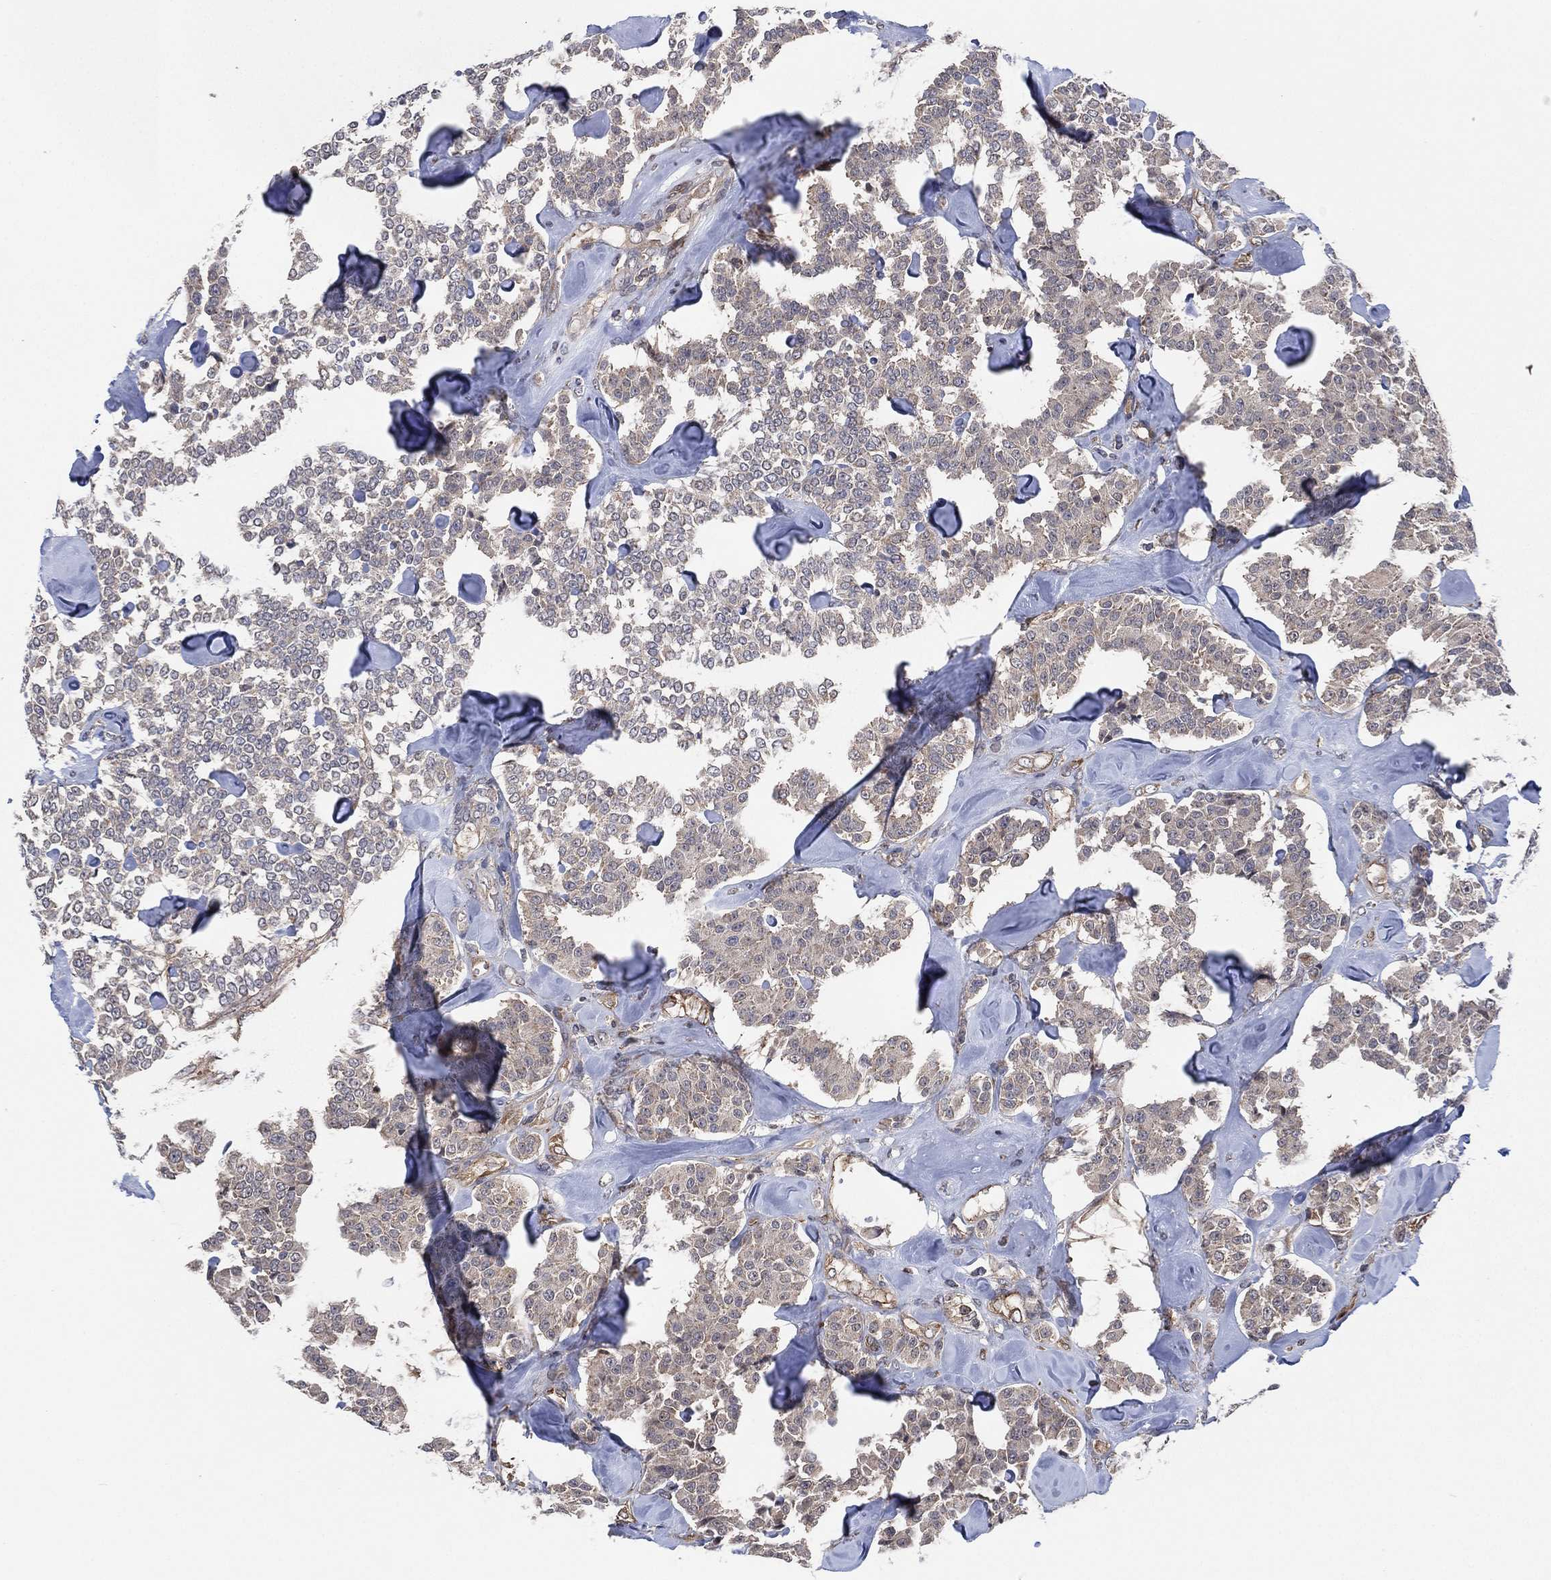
{"staining": {"intensity": "negative", "quantity": "none", "location": "none"}, "tissue": "carcinoid", "cell_type": "Tumor cells", "image_type": "cancer", "snomed": [{"axis": "morphology", "description": "Carcinoid, malignant, NOS"}, {"axis": "topography", "description": "Pancreas"}], "caption": "A photomicrograph of human carcinoid is negative for staining in tumor cells.", "gene": "TMCO1", "patient": {"sex": "male", "age": 41}}